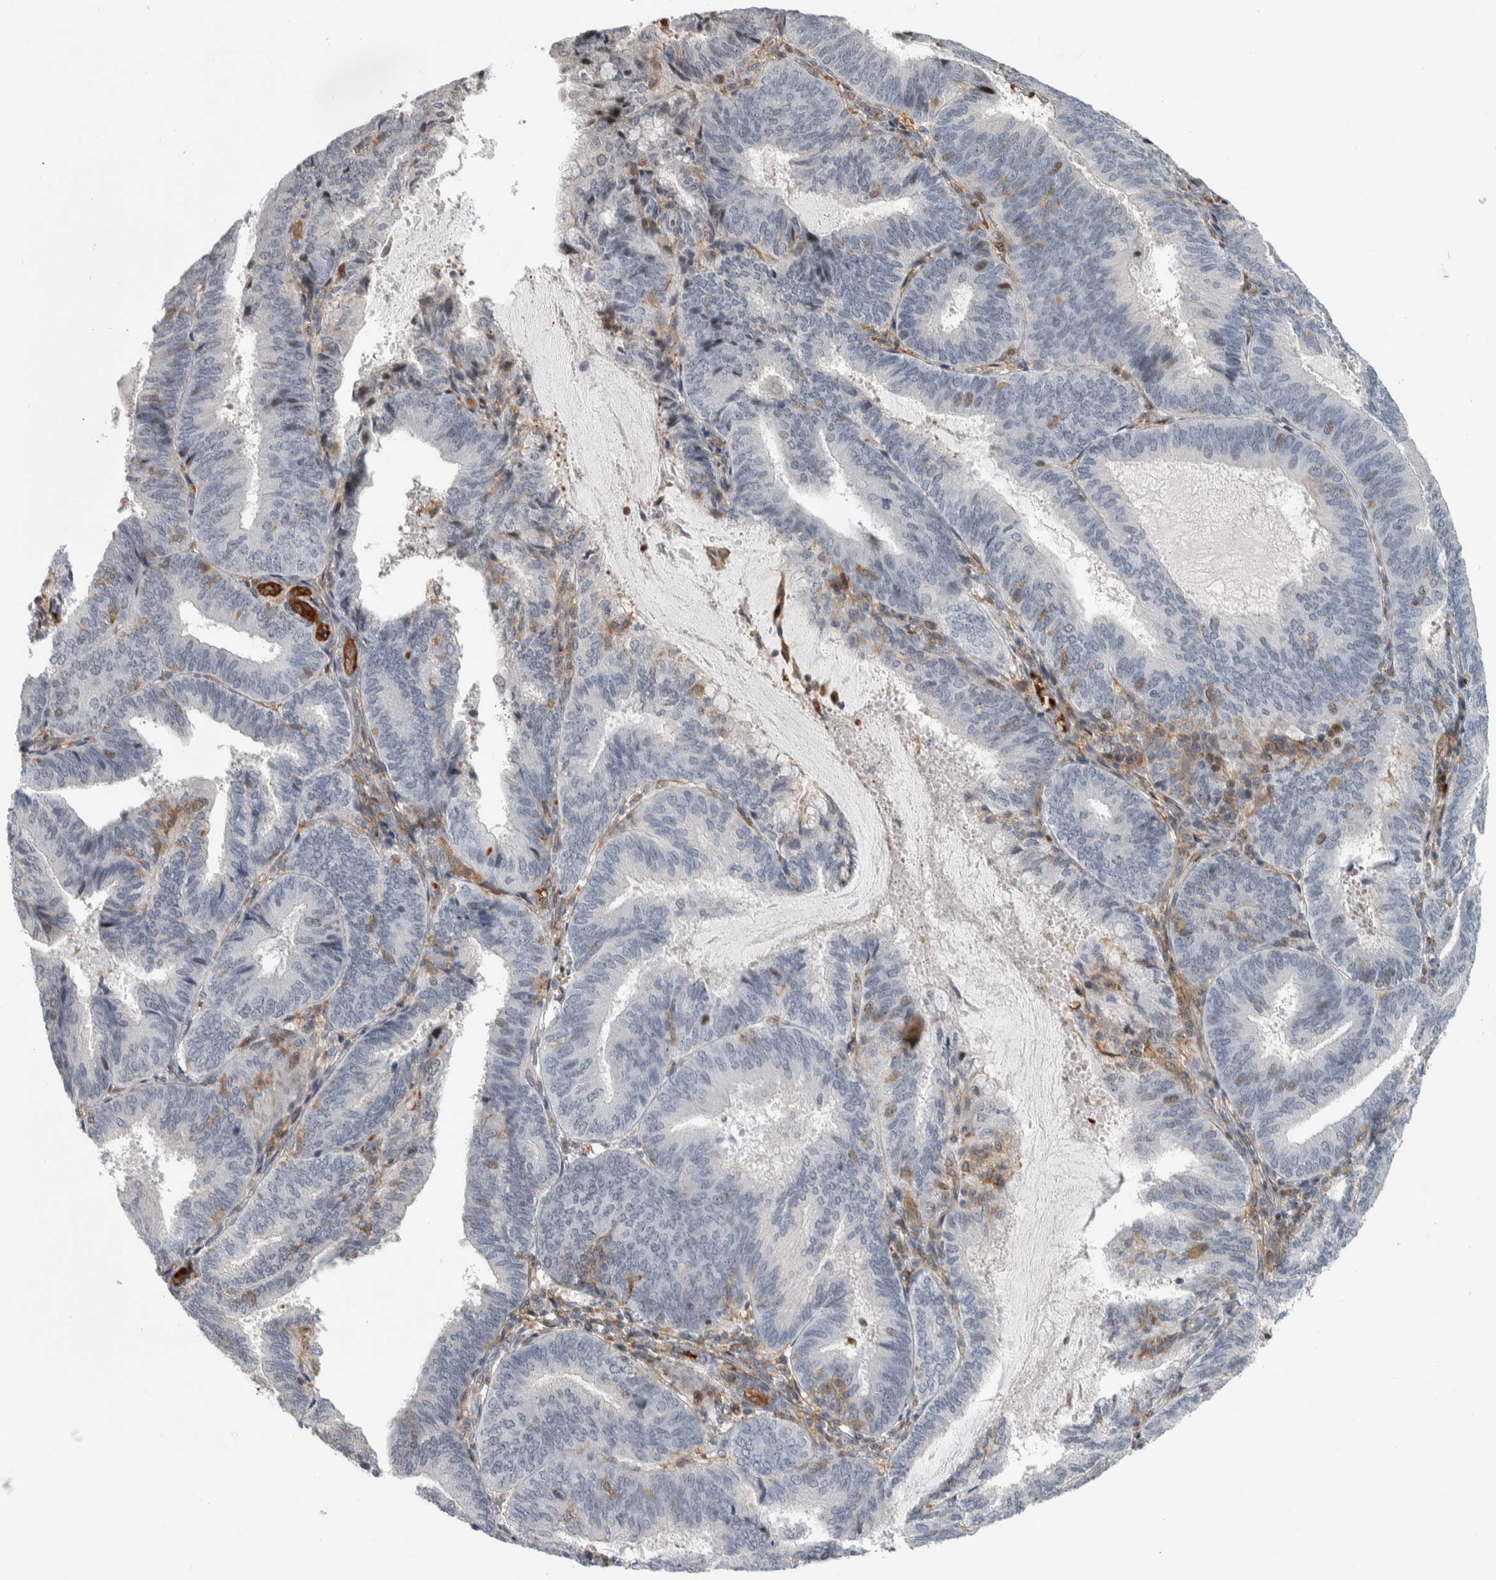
{"staining": {"intensity": "moderate", "quantity": "<25%", "location": "nuclear"}, "tissue": "endometrial cancer", "cell_type": "Tumor cells", "image_type": "cancer", "snomed": [{"axis": "morphology", "description": "Adenocarcinoma, NOS"}, {"axis": "topography", "description": "Endometrium"}], "caption": "DAB immunohistochemical staining of human endometrial adenocarcinoma demonstrates moderate nuclear protein positivity in about <25% of tumor cells.", "gene": "MSL1", "patient": {"sex": "female", "age": 81}}